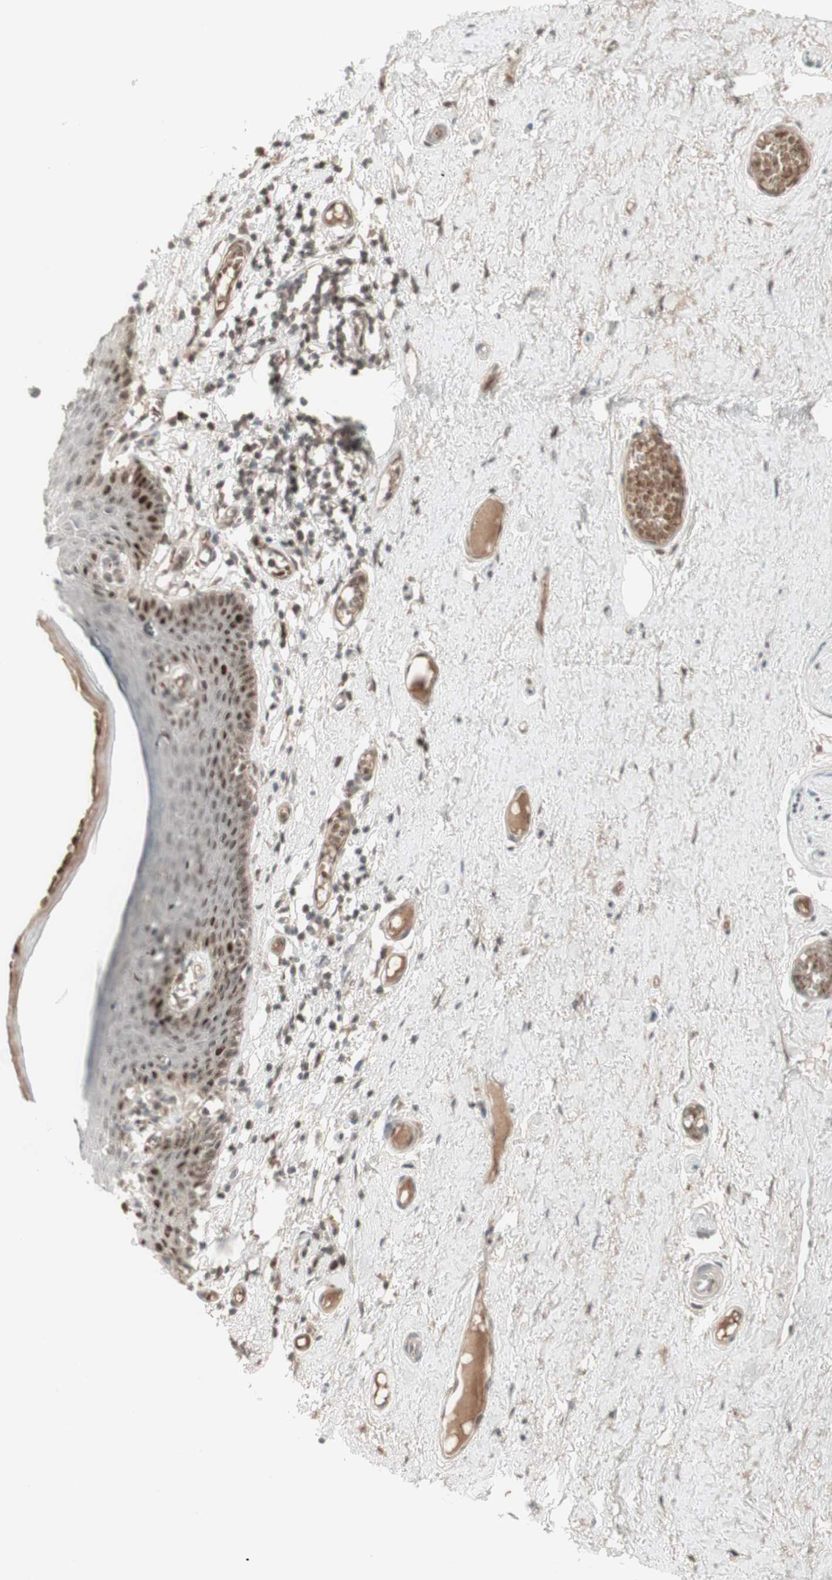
{"staining": {"intensity": "strong", "quantity": "<25%", "location": "nuclear"}, "tissue": "skin", "cell_type": "Epidermal cells", "image_type": "normal", "snomed": [{"axis": "morphology", "description": "Normal tissue, NOS"}, {"axis": "topography", "description": "Adipose tissue"}, {"axis": "topography", "description": "Vascular tissue"}, {"axis": "topography", "description": "Anal"}, {"axis": "topography", "description": "Peripheral nerve tissue"}], "caption": "Brown immunohistochemical staining in normal skin exhibits strong nuclear expression in about <25% of epidermal cells. The staining is performed using DAB brown chromogen to label protein expression. The nuclei are counter-stained blue using hematoxylin.", "gene": "MSH6", "patient": {"sex": "female", "age": 54}}